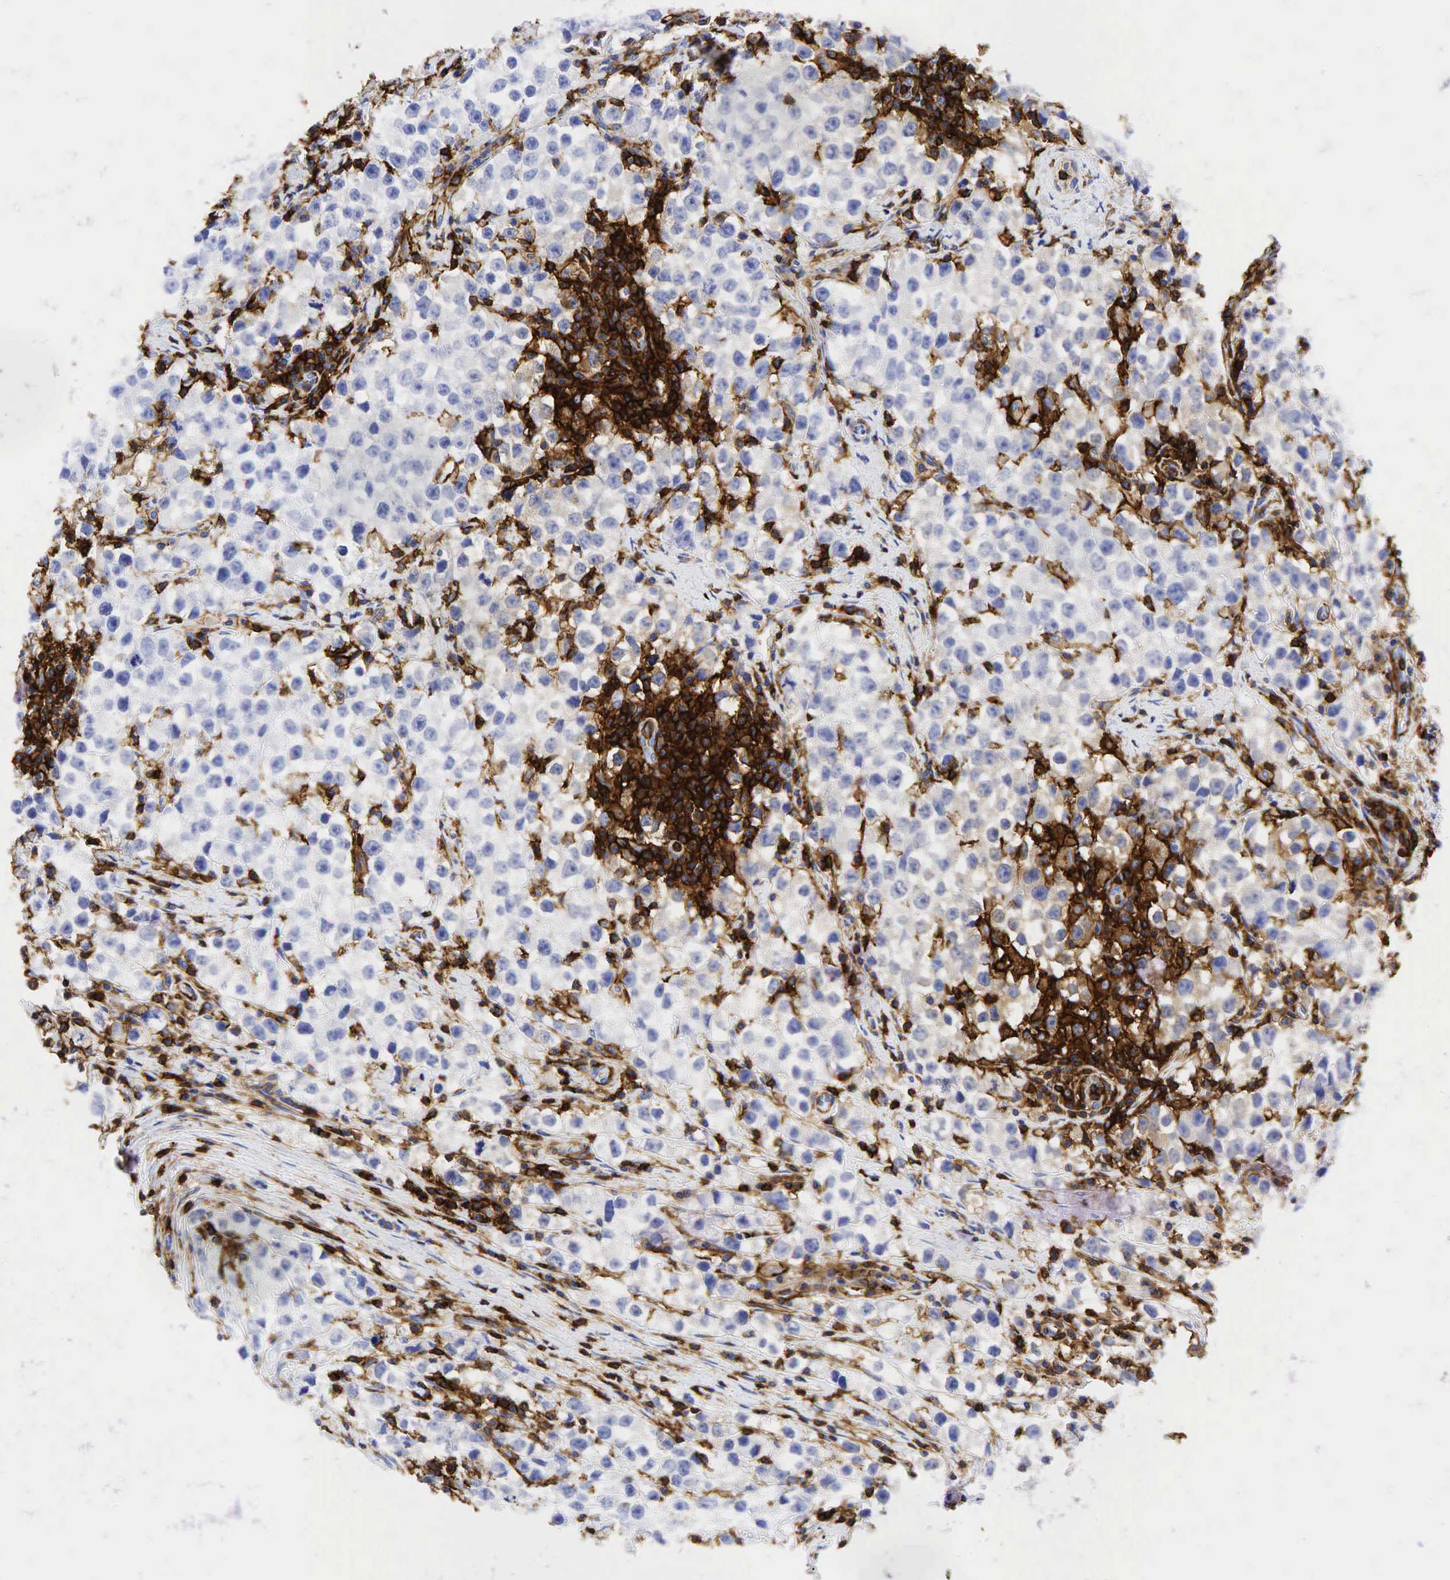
{"staining": {"intensity": "negative", "quantity": "none", "location": "none"}, "tissue": "testis cancer", "cell_type": "Tumor cells", "image_type": "cancer", "snomed": [{"axis": "morphology", "description": "Seminoma, NOS"}, {"axis": "topography", "description": "Testis"}], "caption": "High magnification brightfield microscopy of testis seminoma stained with DAB (3,3'-diaminobenzidine) (brown) and counterstained with hematoxylin (blue): tumor cells show no significant expression.", "gene": "CD44", "patient": {"sex": "male", "age": 35}}